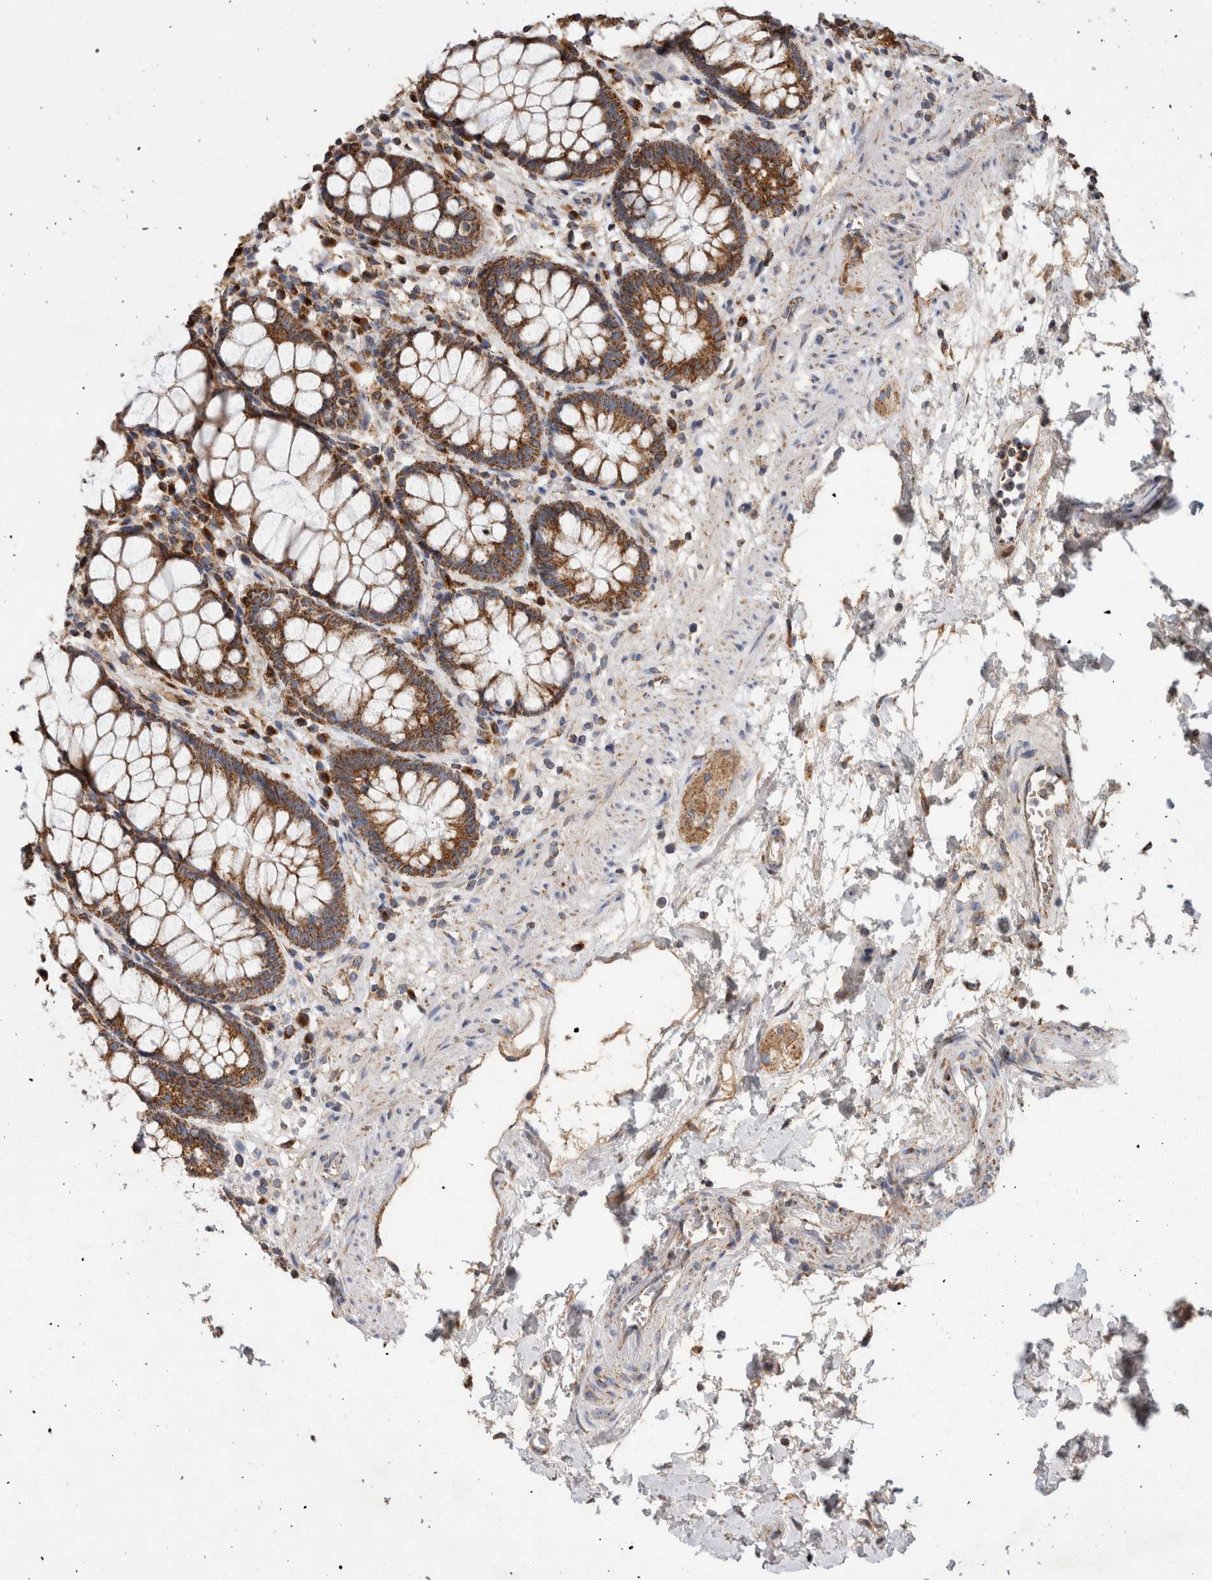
{"staining": {"intensity": "strong", "quantity": ">75%", "location": "cytoplasmic/membranous"}, "tissue": "rectum", "cell_type": "Glandular cells", "image_type": "normal", "snomed": [{"axis": "morphology", "description": "Normal tissue, NOS"}, {"axis": "topography", "description": "Rectum"}], "caption": "Immunohistochemistry (IHC) (DAB) staining of normal human rectum demonstrates strong cytoplasmic/membranous protein positivity in approximately >75% of glandular cells. Using DAB (brown) and hematoxylin (blue) stains, captured at high magnification using brightfield microscopy.", "gene": "IARS2", "patient": {"sex": "male", "age": 64}}